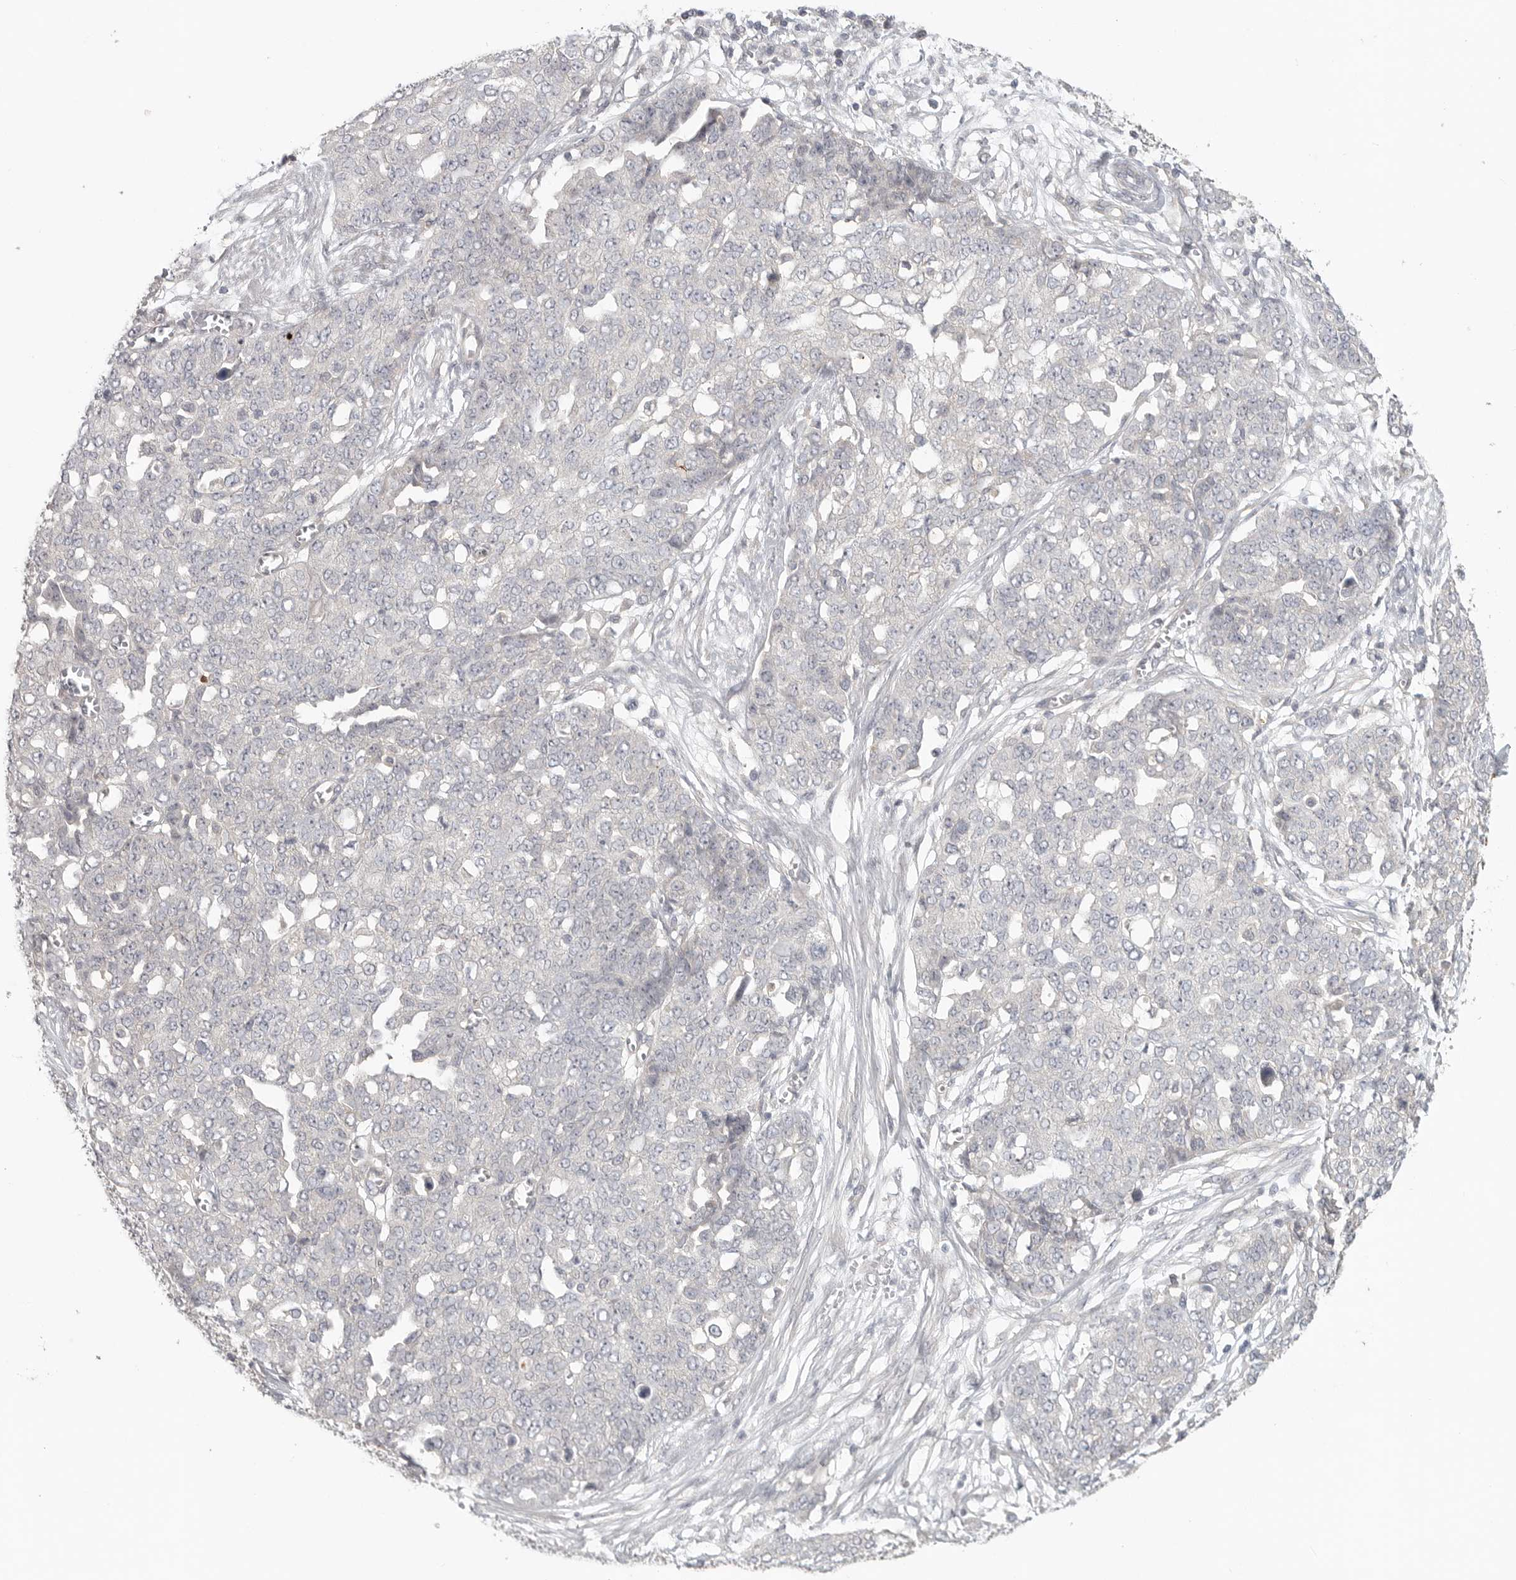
{"staining": {"intensity": "negative", "quantity": "none", "location": "none"}, "tissue": "ovarian cancer", "cell_type": "Tumor cells", "image_type": "cancer", "snomed": [{"axis": "morphology", "description": "Cystadenocarcinoma, serous, NOS"}, {"axis": "topography", "description": "Soft tissue"}, {"axis": "topography", "description": "Ovary"}], "caption": "The micrograph demonstrates no significant staining in tumor cells of ovarian serous cystadenocarcinoma. Nuclei are stained in blue.", "gene": "HDAC6", "patient": {"sex": "female", "age": 57}}